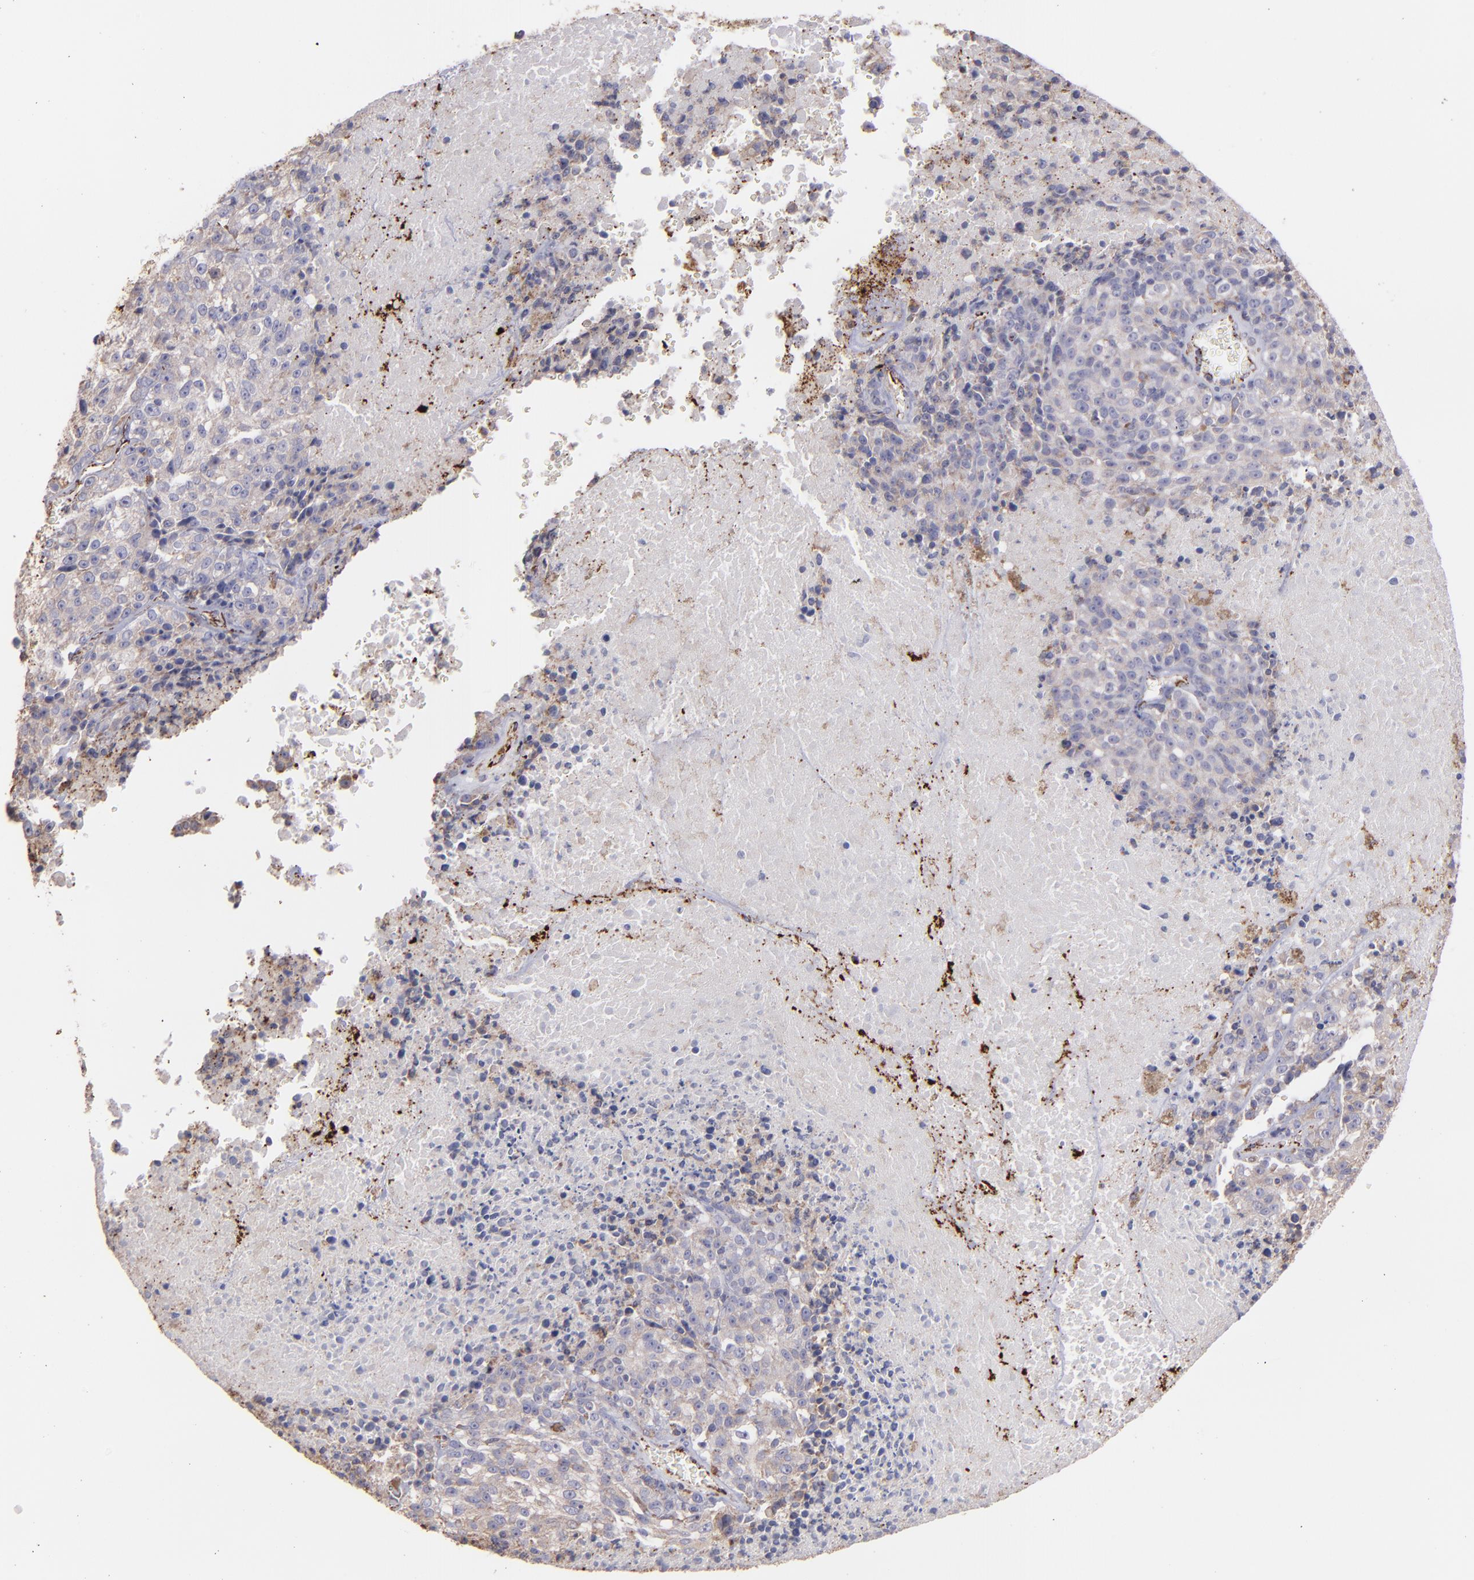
{"staining": {"intensity": "weak", "quantity": ">75%", "location": "cytoplasmic/membranous"}, "tissue": "melanoma", "cell_type": "Tumor cells", "image_type": "cancer", "snomed": [{"axis": "morphology", "description": "Malignant melanoma, Metastatic site"}, {"axis": "topography", "description": "Cerebral cortex"}], "caption": "Human malignant melanoma (metastatic site) stained with a brown dye demonstrates weak cytoplasmic/membranous positive staining in about >75% of tumor cells.", "gene": "MAOB", "patient": {"sex": "female", "age": 52}}